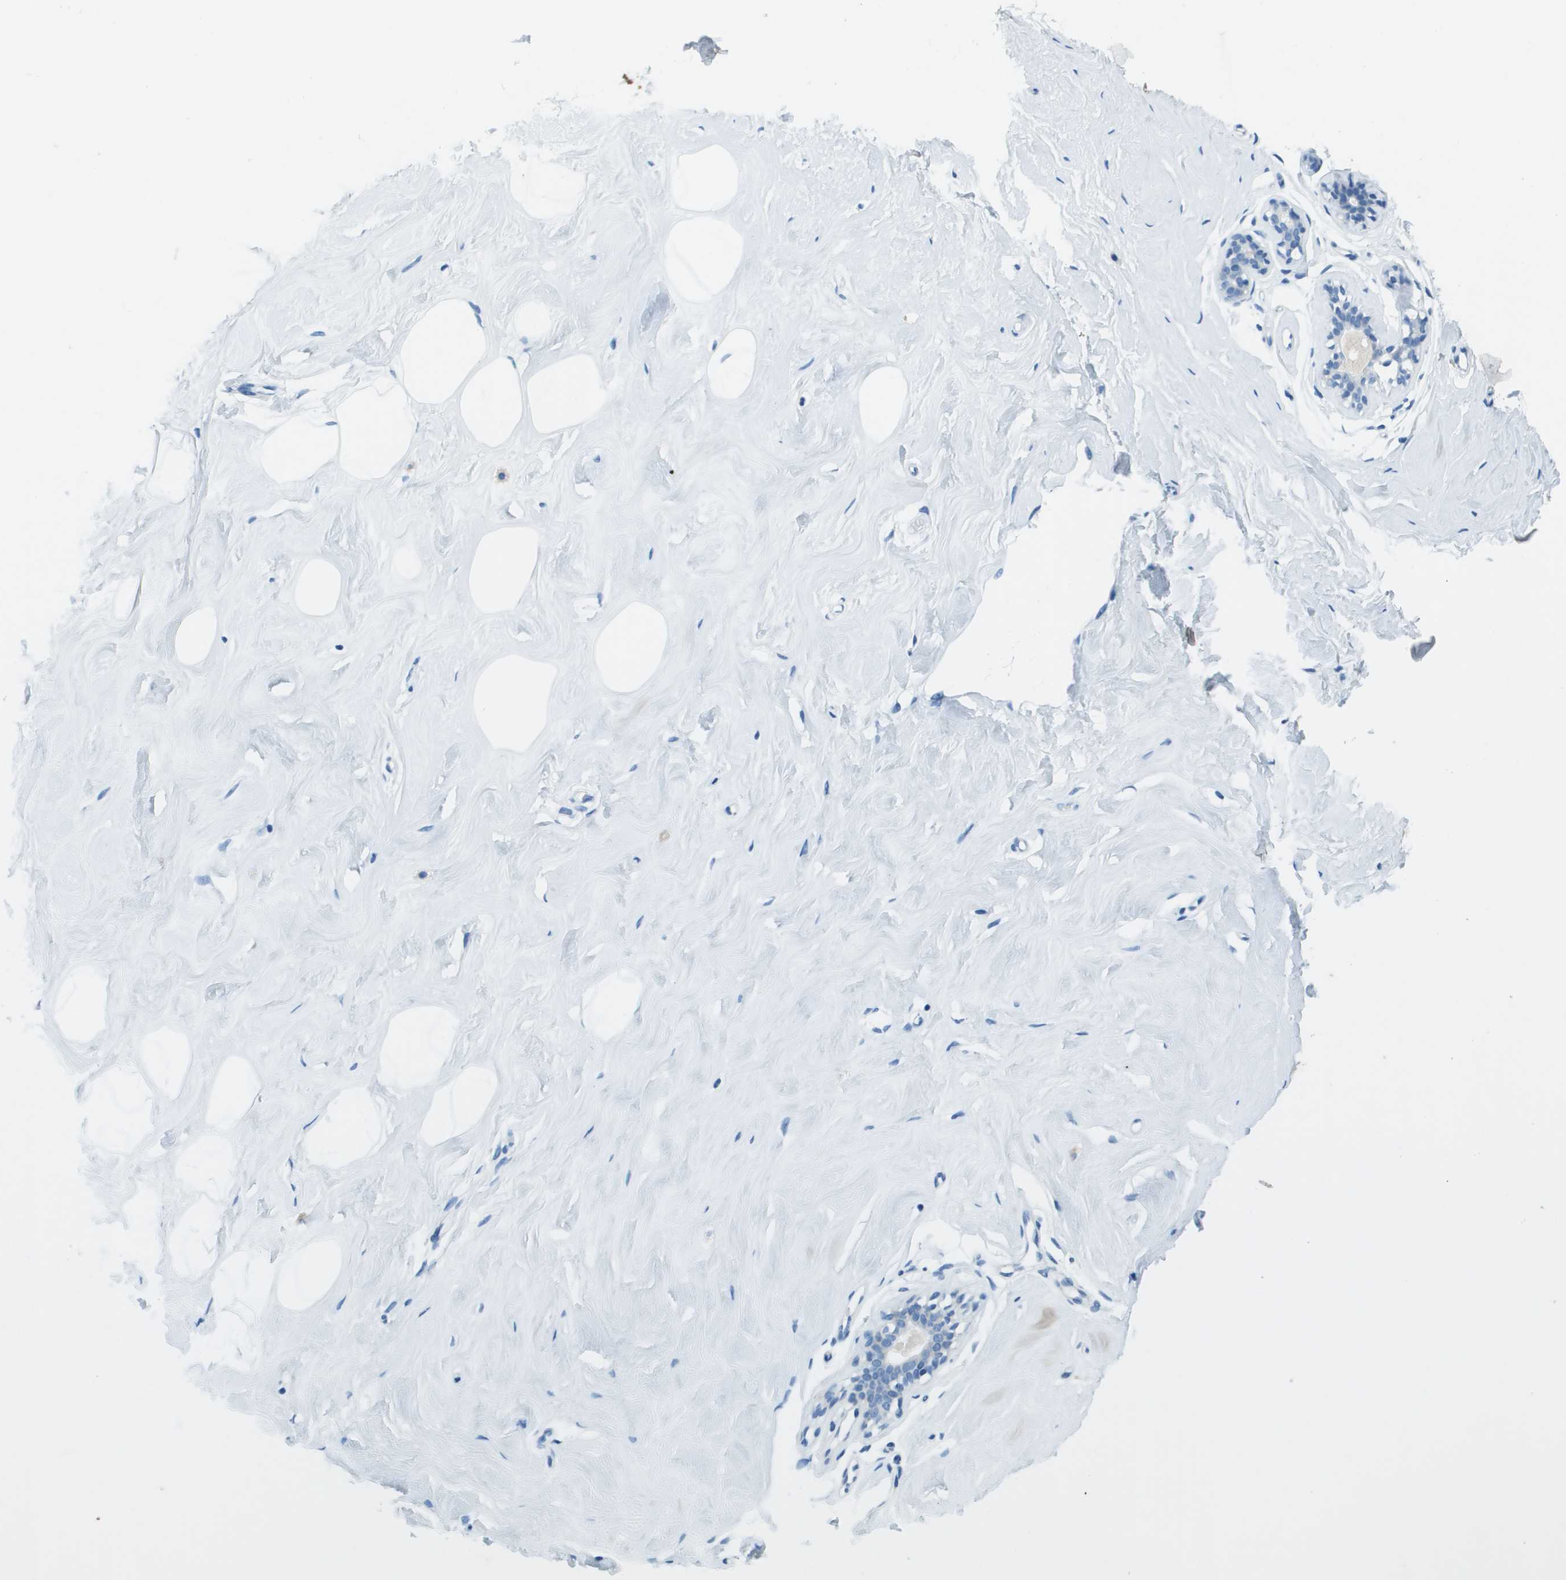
{"staining": {"intensity": "negative", "quantity": "none", "location": "none"}, "tissue": "breast", "cell_type": "Adipocytes", "image_type": "normal", "snomed": [{"axis": "morphology", "description": "Normal tissue, NOS"}, {"axis": "topography", "description": "Breast"}], "caption": "Immunohistochemistry (IHC) photomicrograph of normal human breast stained for a protein (brown), which displays no expression in adipocytes.", "gene": "SLC16A10", "patient": {"sex": "female", "age": 23}}